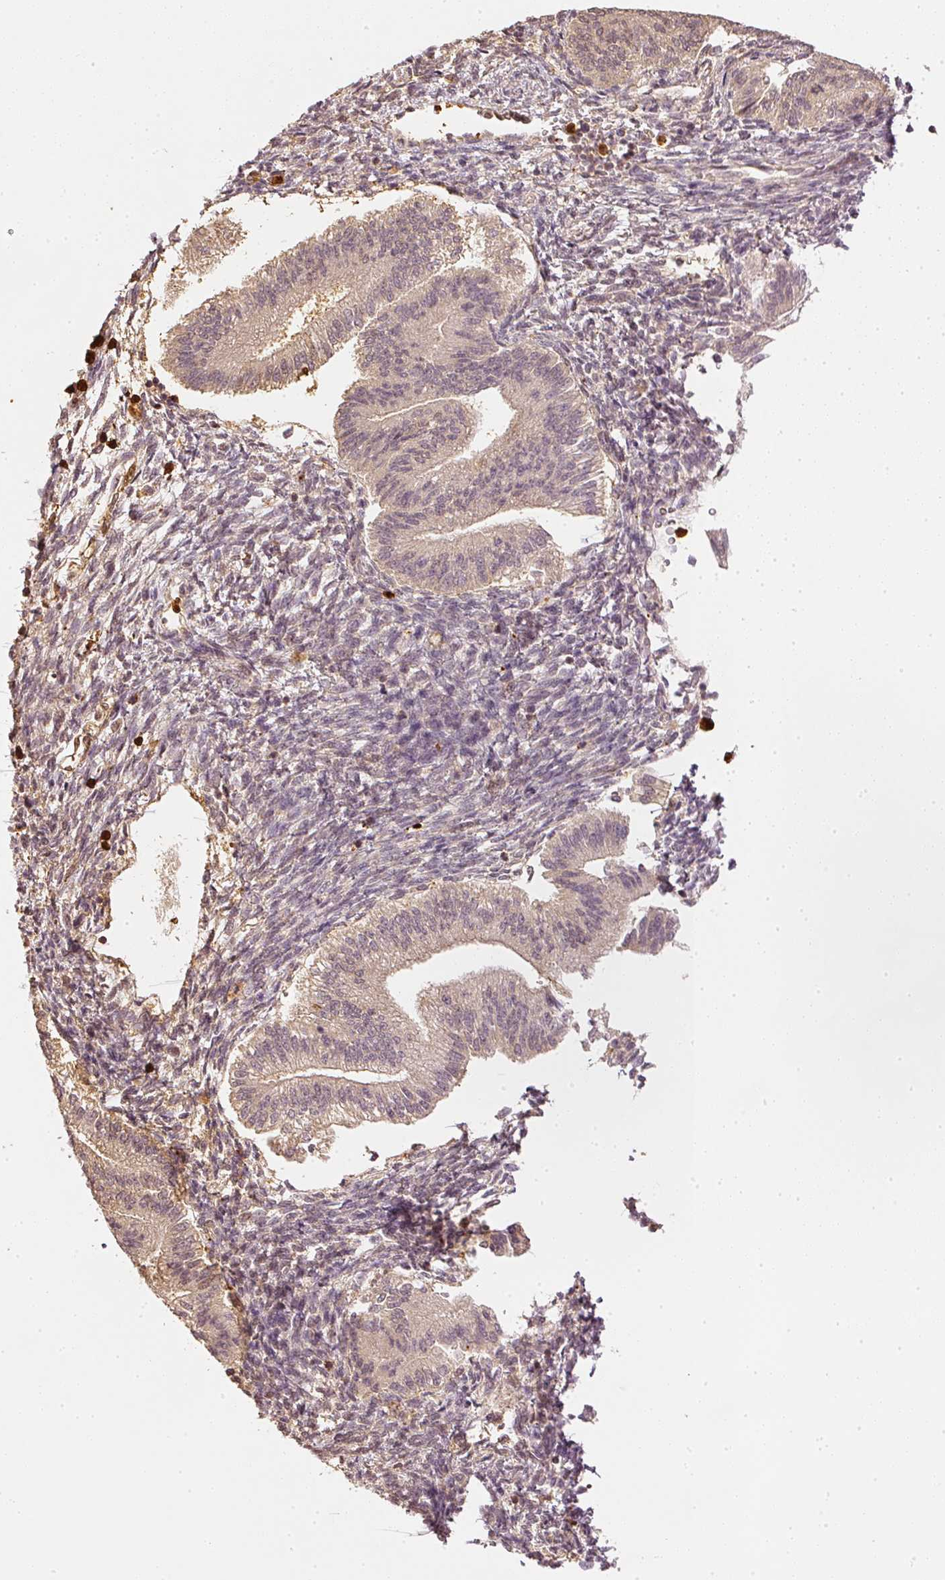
{"staining": {"intensity": "weak", "quantity": ">75%", "location": "cytoplasmic/membranous,nuclear"}, "tissue": "endometrium", "cell_type": "Cells in endometrial stroma", "image_type": "normal", "snomed": [{"axis": "morphology", "description": "Normal tissue, NOS"}, {"axis": "topography", "description": "Endometrium"}], "caption": "This is a histology image of IHC staining of normal endometrium, which shows weak positivity in the cytoplasmic/membranous,nuclear of cells in endometrial stroma.", "gene": "PFN1", "patient": {"sex": "female", "age": 25}}